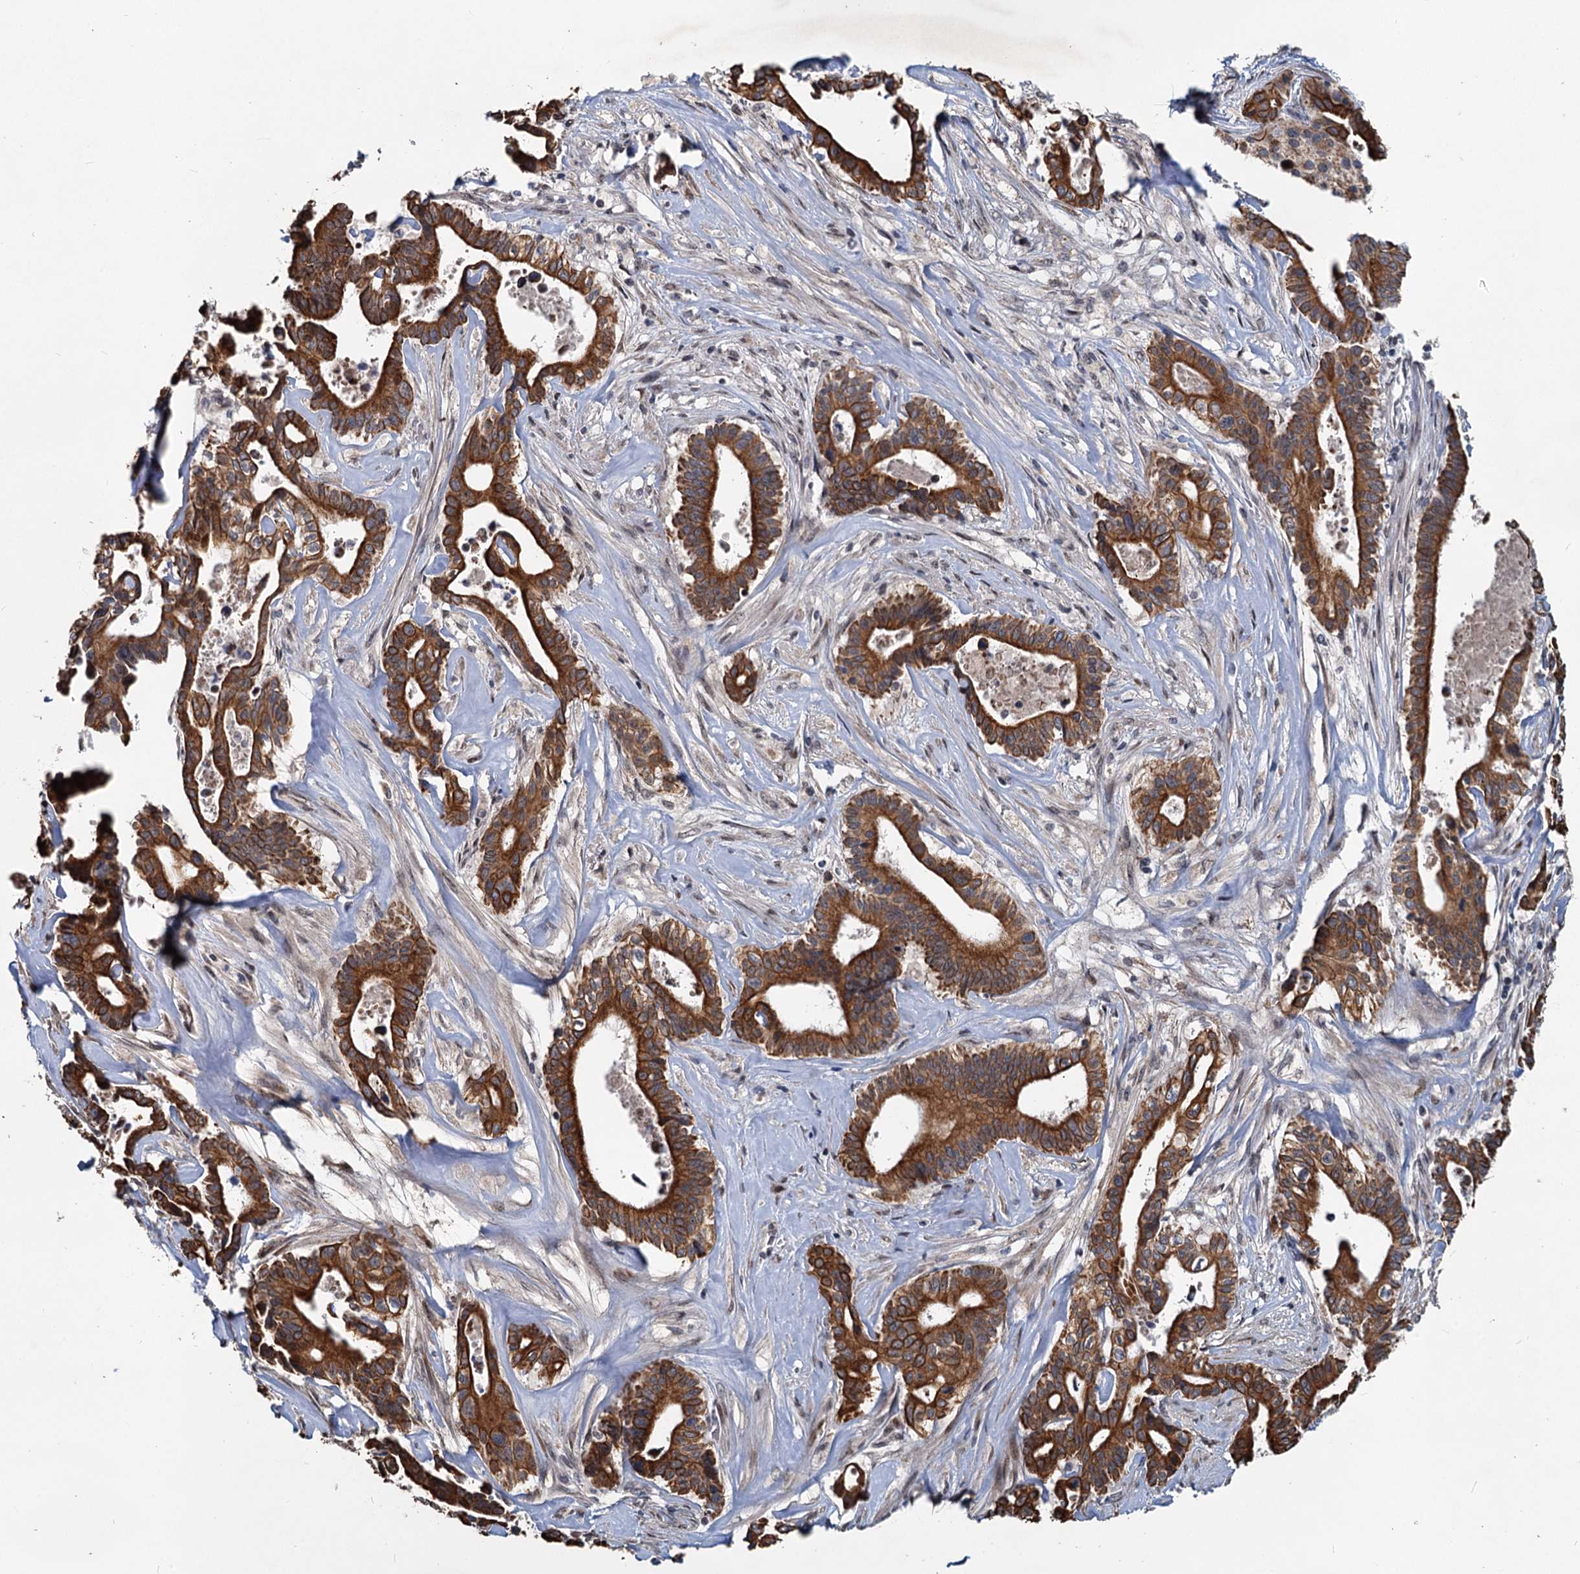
{"staining": {"intensity": "strong", "quantity": ">75%", "location": "cytoplasmic/membranous"}, "tissue": "pancreatic cancer", "cell_type": "Tumor cells", "image_type": "cancer", "snomed": [{"axis": "morphology", "description": "Adenocarcinoma, NOS"}, {"axis": "topography", "description": "Pancreas"}], "caption": "A brown stain shows strong cytoplasmic/membranous positivity of a protein in human adenocarcinoma (pancreatic) tumor cells.", "gene": "RITA1", "patient": {"sex": "female", "age": 77}}